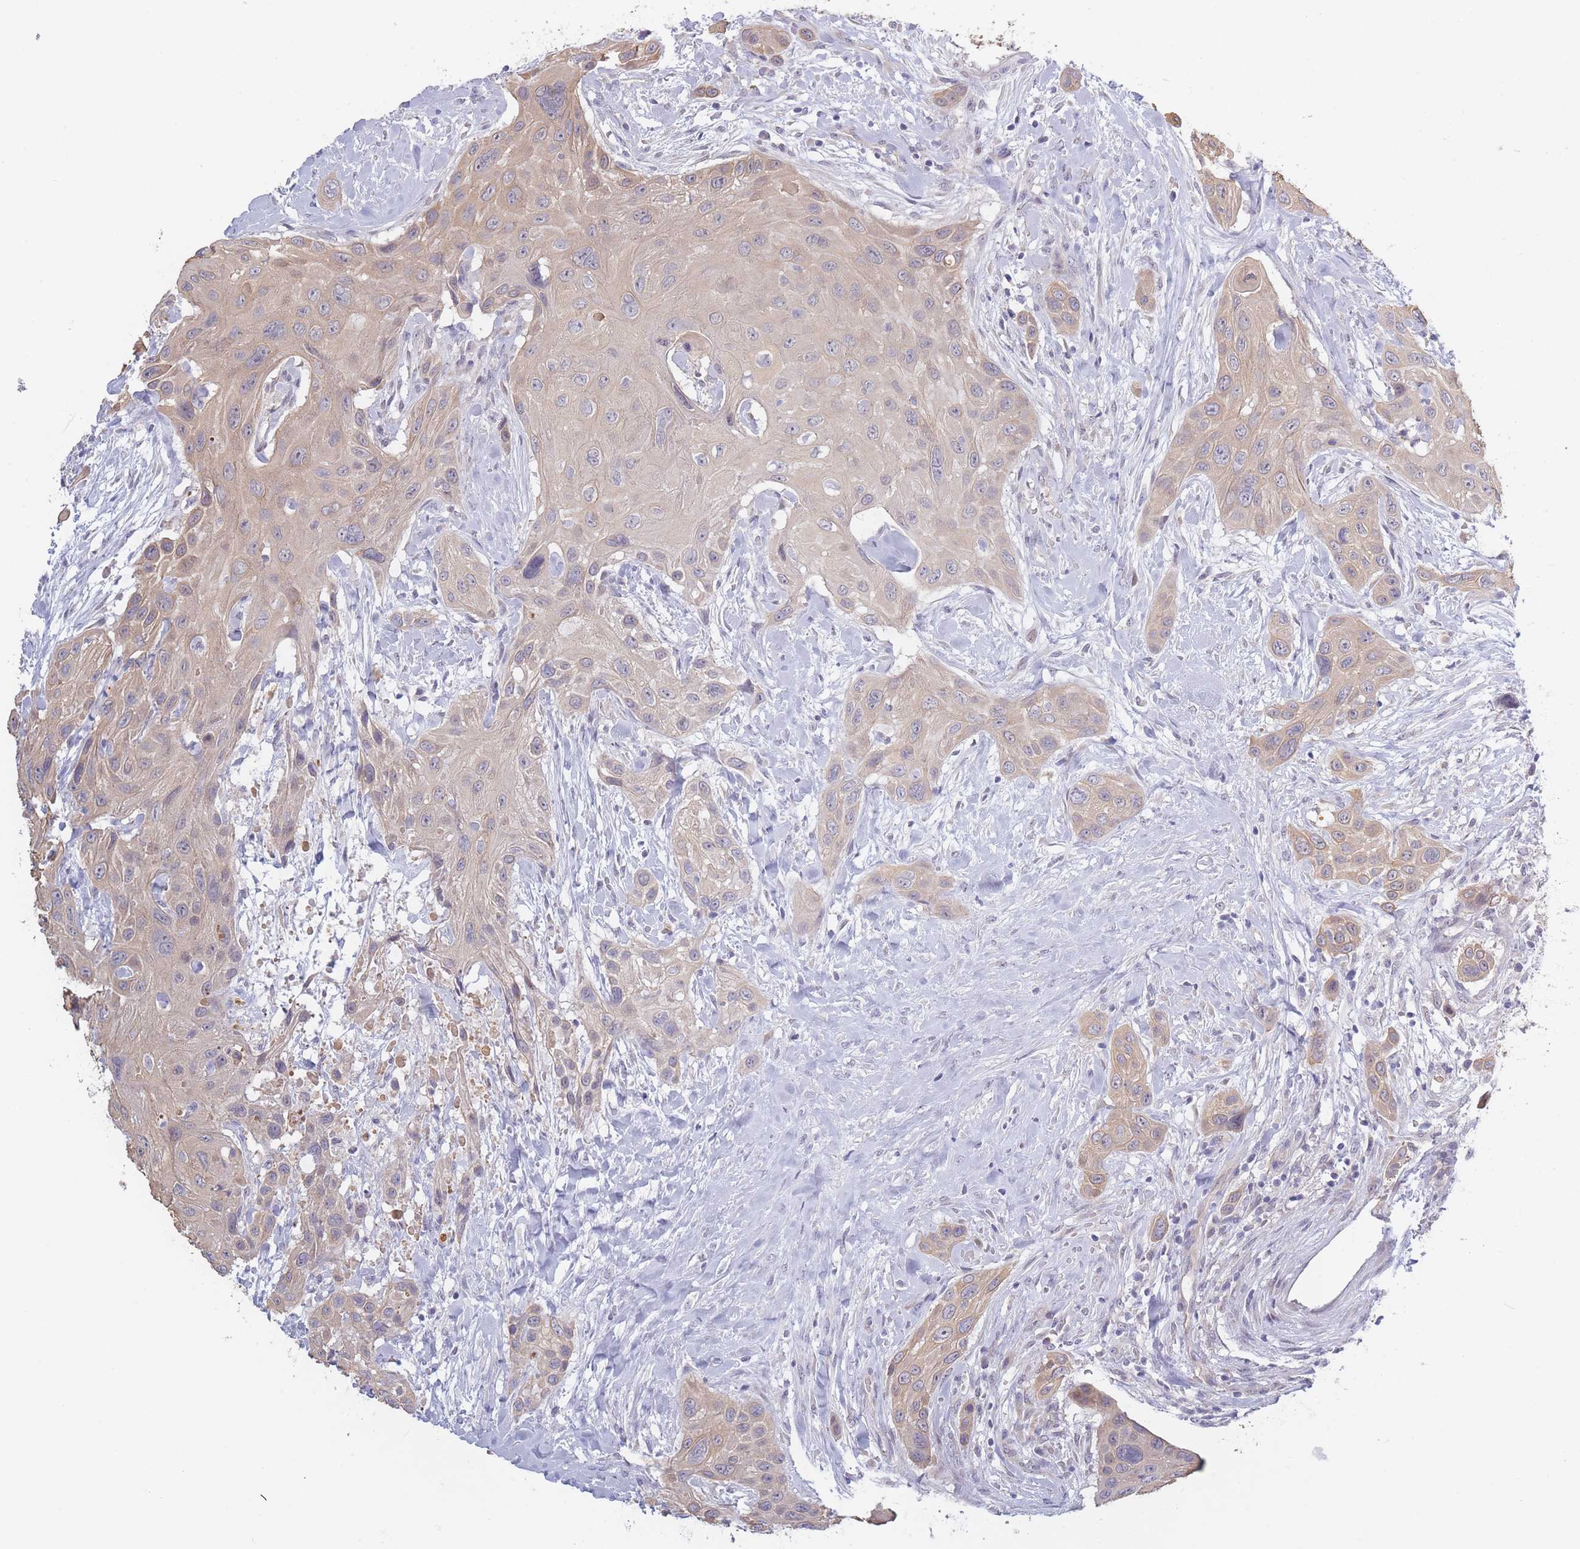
{"staining": {"intensity": "weak", "quantity": "25%-75%", "location": "cytoplasmic/membranous"}, "tissue": "head and neck cancer", "cell_type": "Tumor cells", "image_type": "cancer", "snomed": [{"axis": "morphology", "description": "Squamous cell carcinoma, NOS"}, {"axis": "topography", "description": "Head-Neck"}], "caption": "The photomicrograph shows a brown stain indicating the presence of a protein in the cytoplasmic/membranous of tumor cells in head and neck cancer. The protein is stained brown, and the nuclei are stained in blue (DAB (3,3'-diaminobenzidine) IHC with brightfield microscopy, high magnification).", "gene": "FAM227B", "patient": {"sex": "male", "age": 81}}